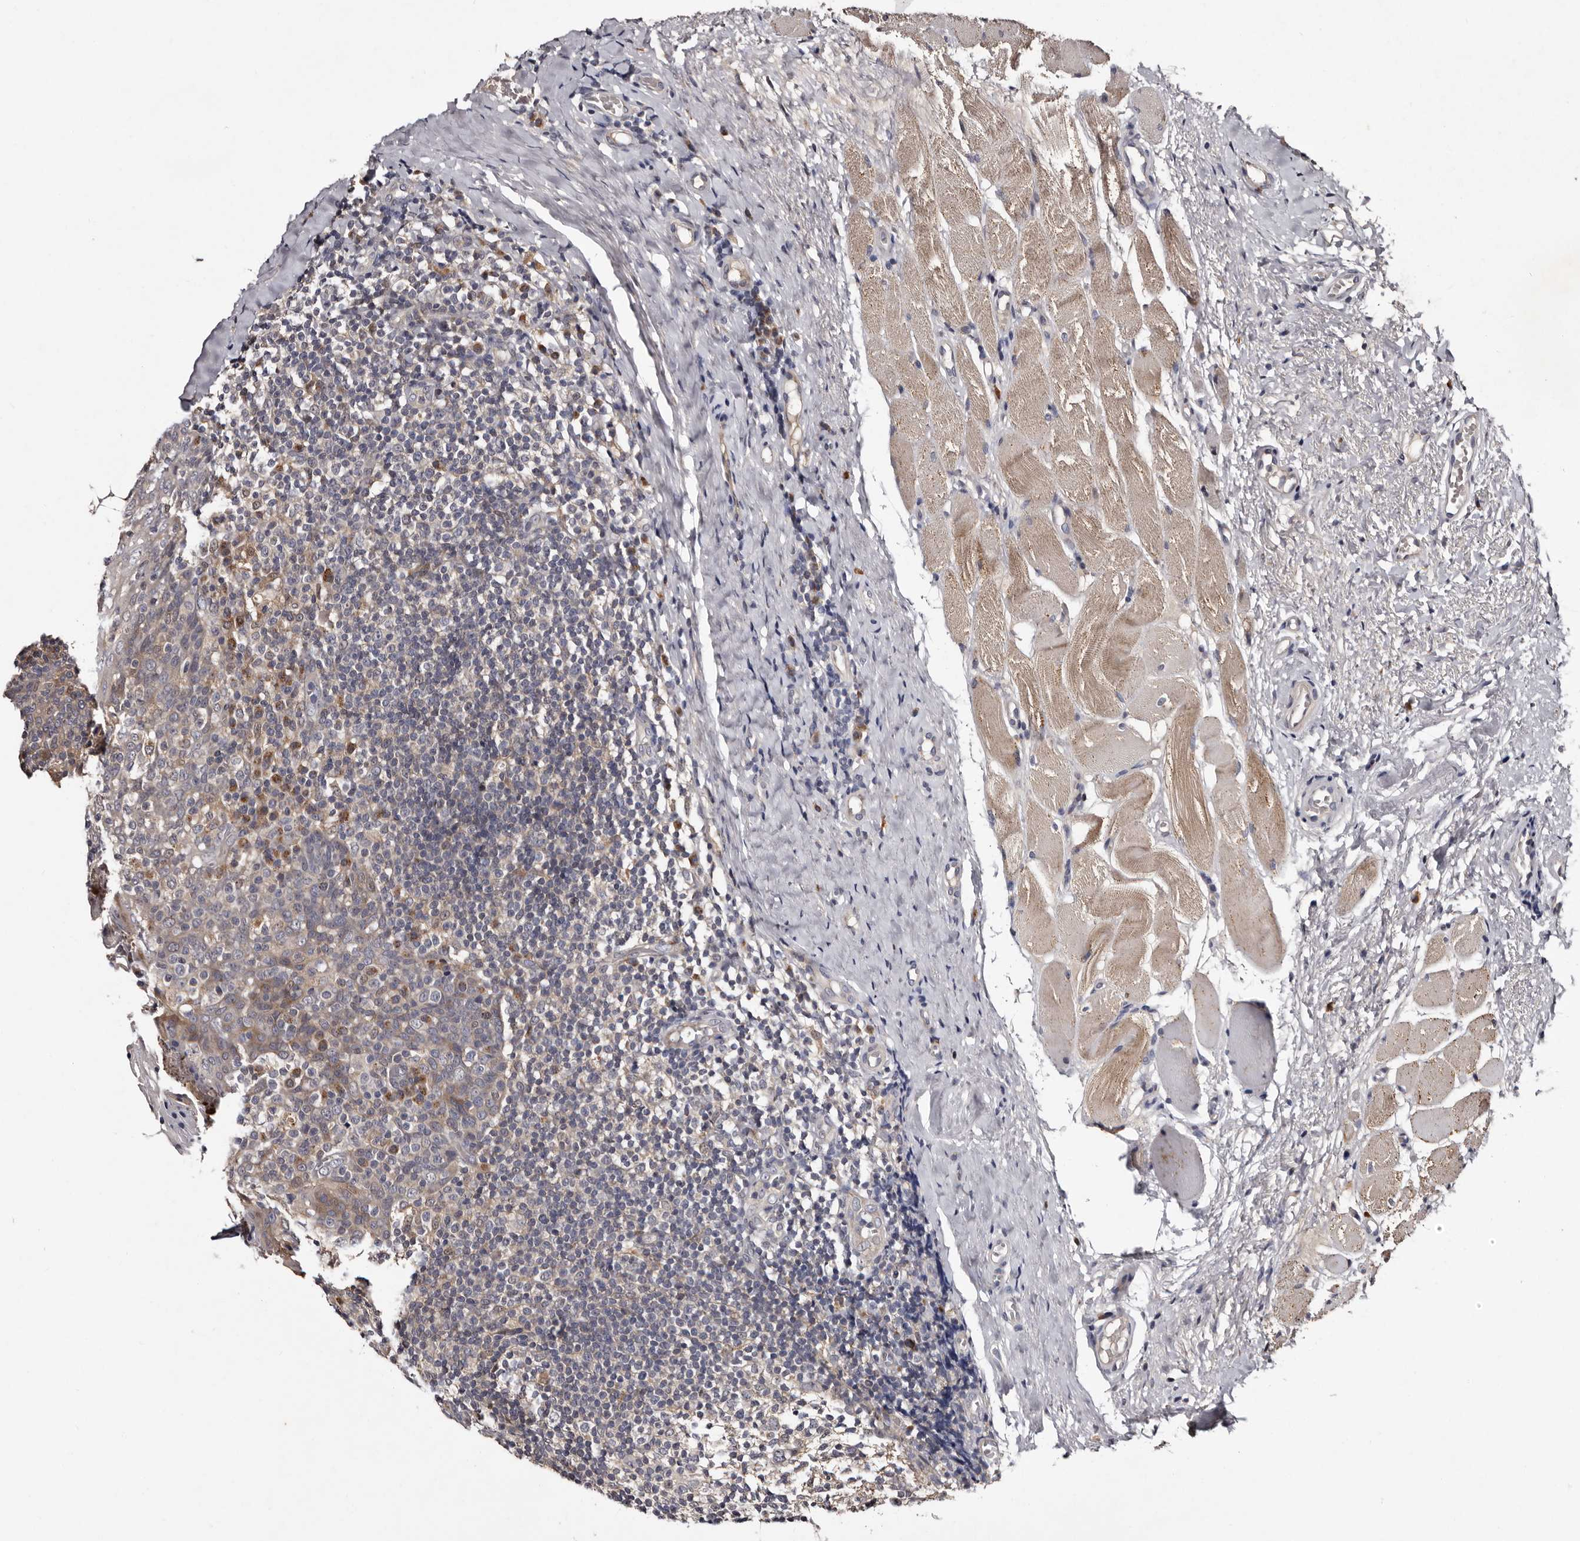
{"staining": {"intensity": "negative", "quantity": "none", "location": "none"}, "tissue": "tonsil", "cell_type": "Germinal center cells", "image_type": "normal", "snomed": [{"axis": "morphology", "description": "Normal tissue, NOS"}, {"axis": "topography", "description": "Tonsil"}], "caption": "Immunohistochemistry (IHC) micrograph of normal tonsil: human tonsil stained with DAB (3,3'-diaminobenzidine) exhibits no significant protein positivity in germinal center cells. Nuclei are stained in blue.", "gene": "DNPH1", "patient": {"sex": "female", "age": 19}}